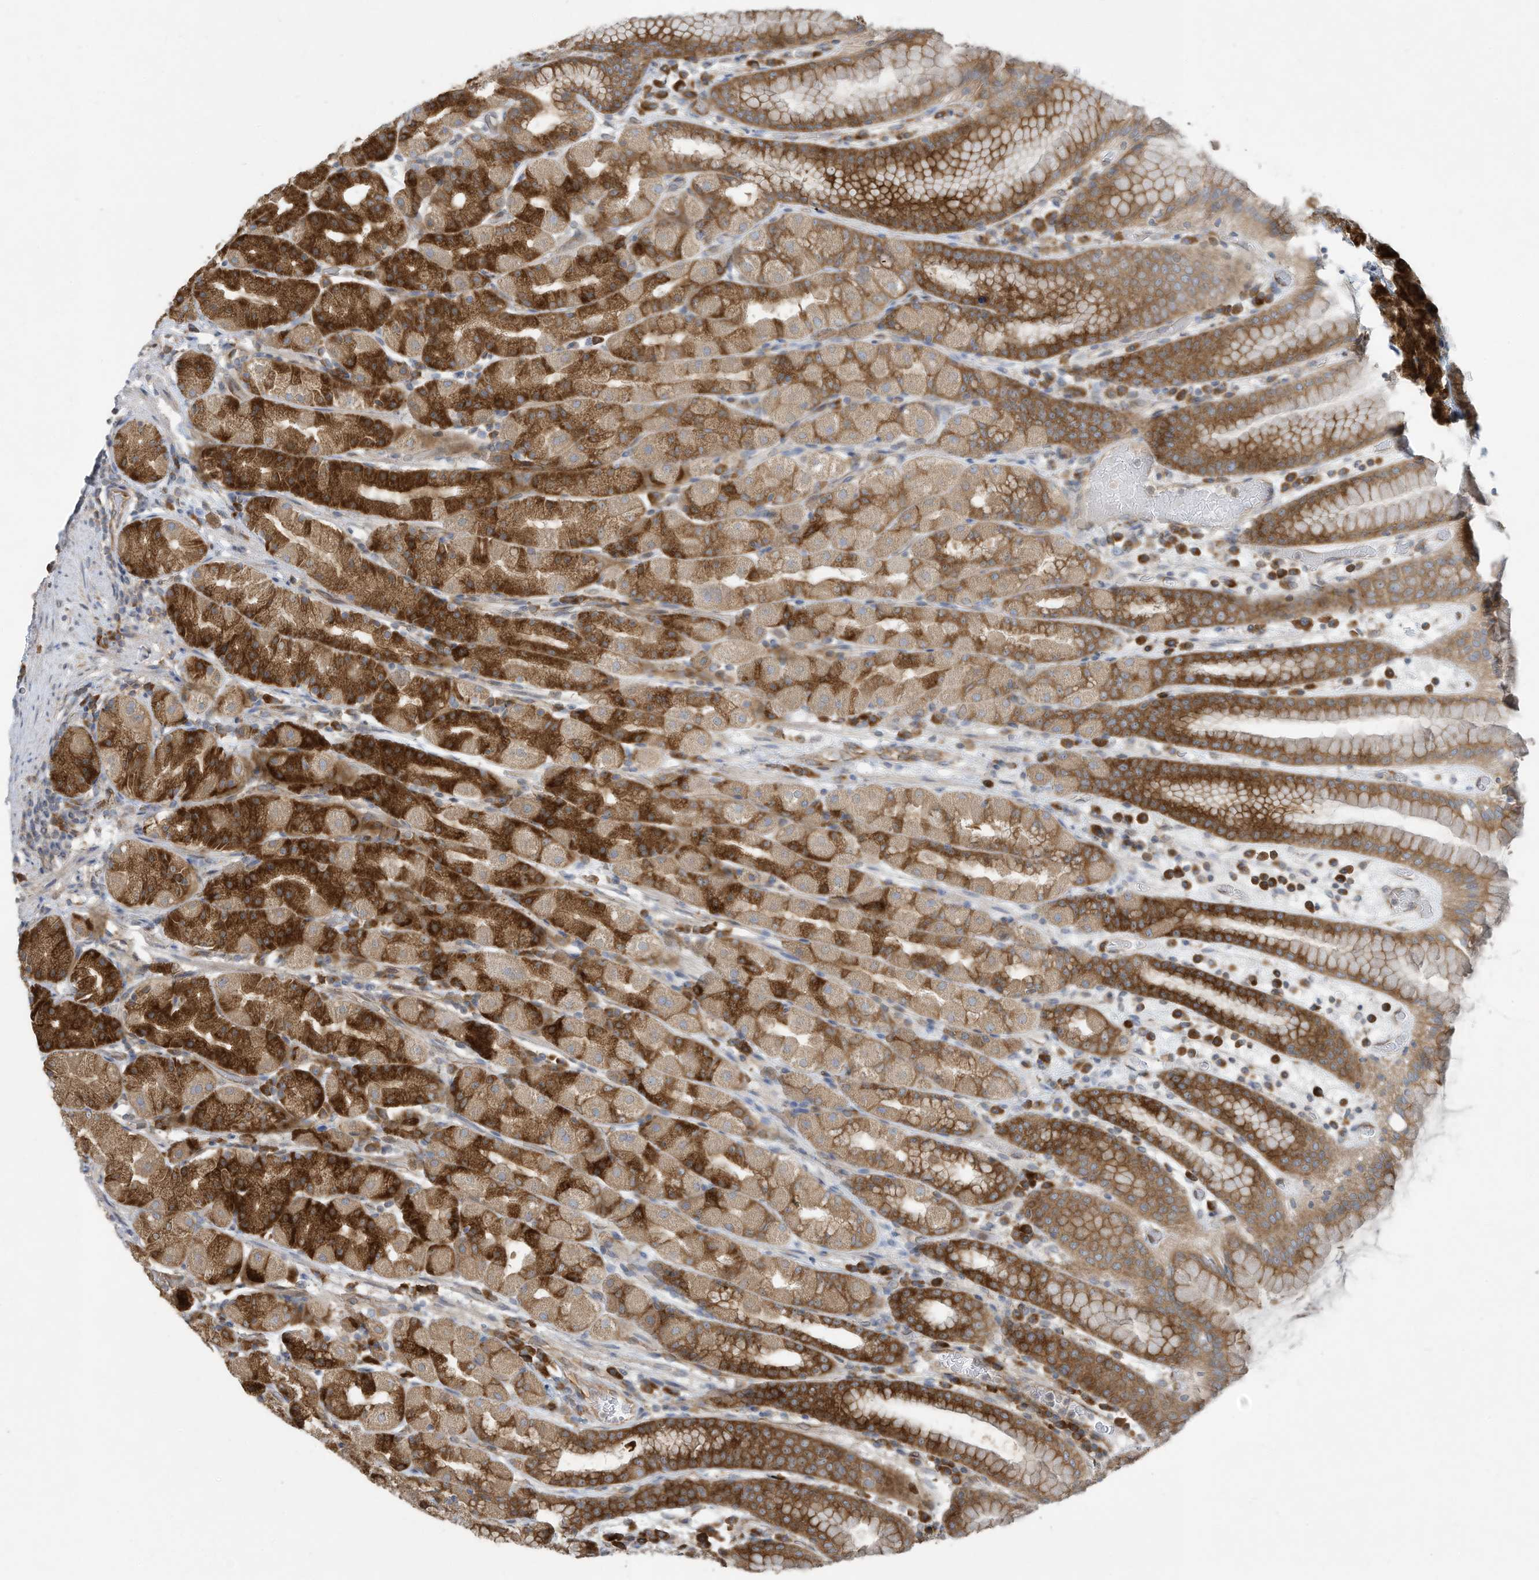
{"staining": {"intensity": "strong", "quantity": "25%-75%", "location": "cytoplasmic/membranous"}, "tissue": "stomach", "cell_type": "Glandular cells", "image_type": "normal", "snomed": [{"axis": "morphology", "description": "Normal tissue, NOS"}, {"axis": "topography", "description": "Stomach, upper"}], "caption": "A brown stain labels strong cytoplasmic/membranous expression of a protein in glandular cells of normal stomach. (Stains: DAB (3,3'-diaminobenzidine) in brown, nuclei in blue, Microscopy: brightfield microscopy at high magnification).", "gene": "USE1", "patient": {"sex": "male", "age": 68}}